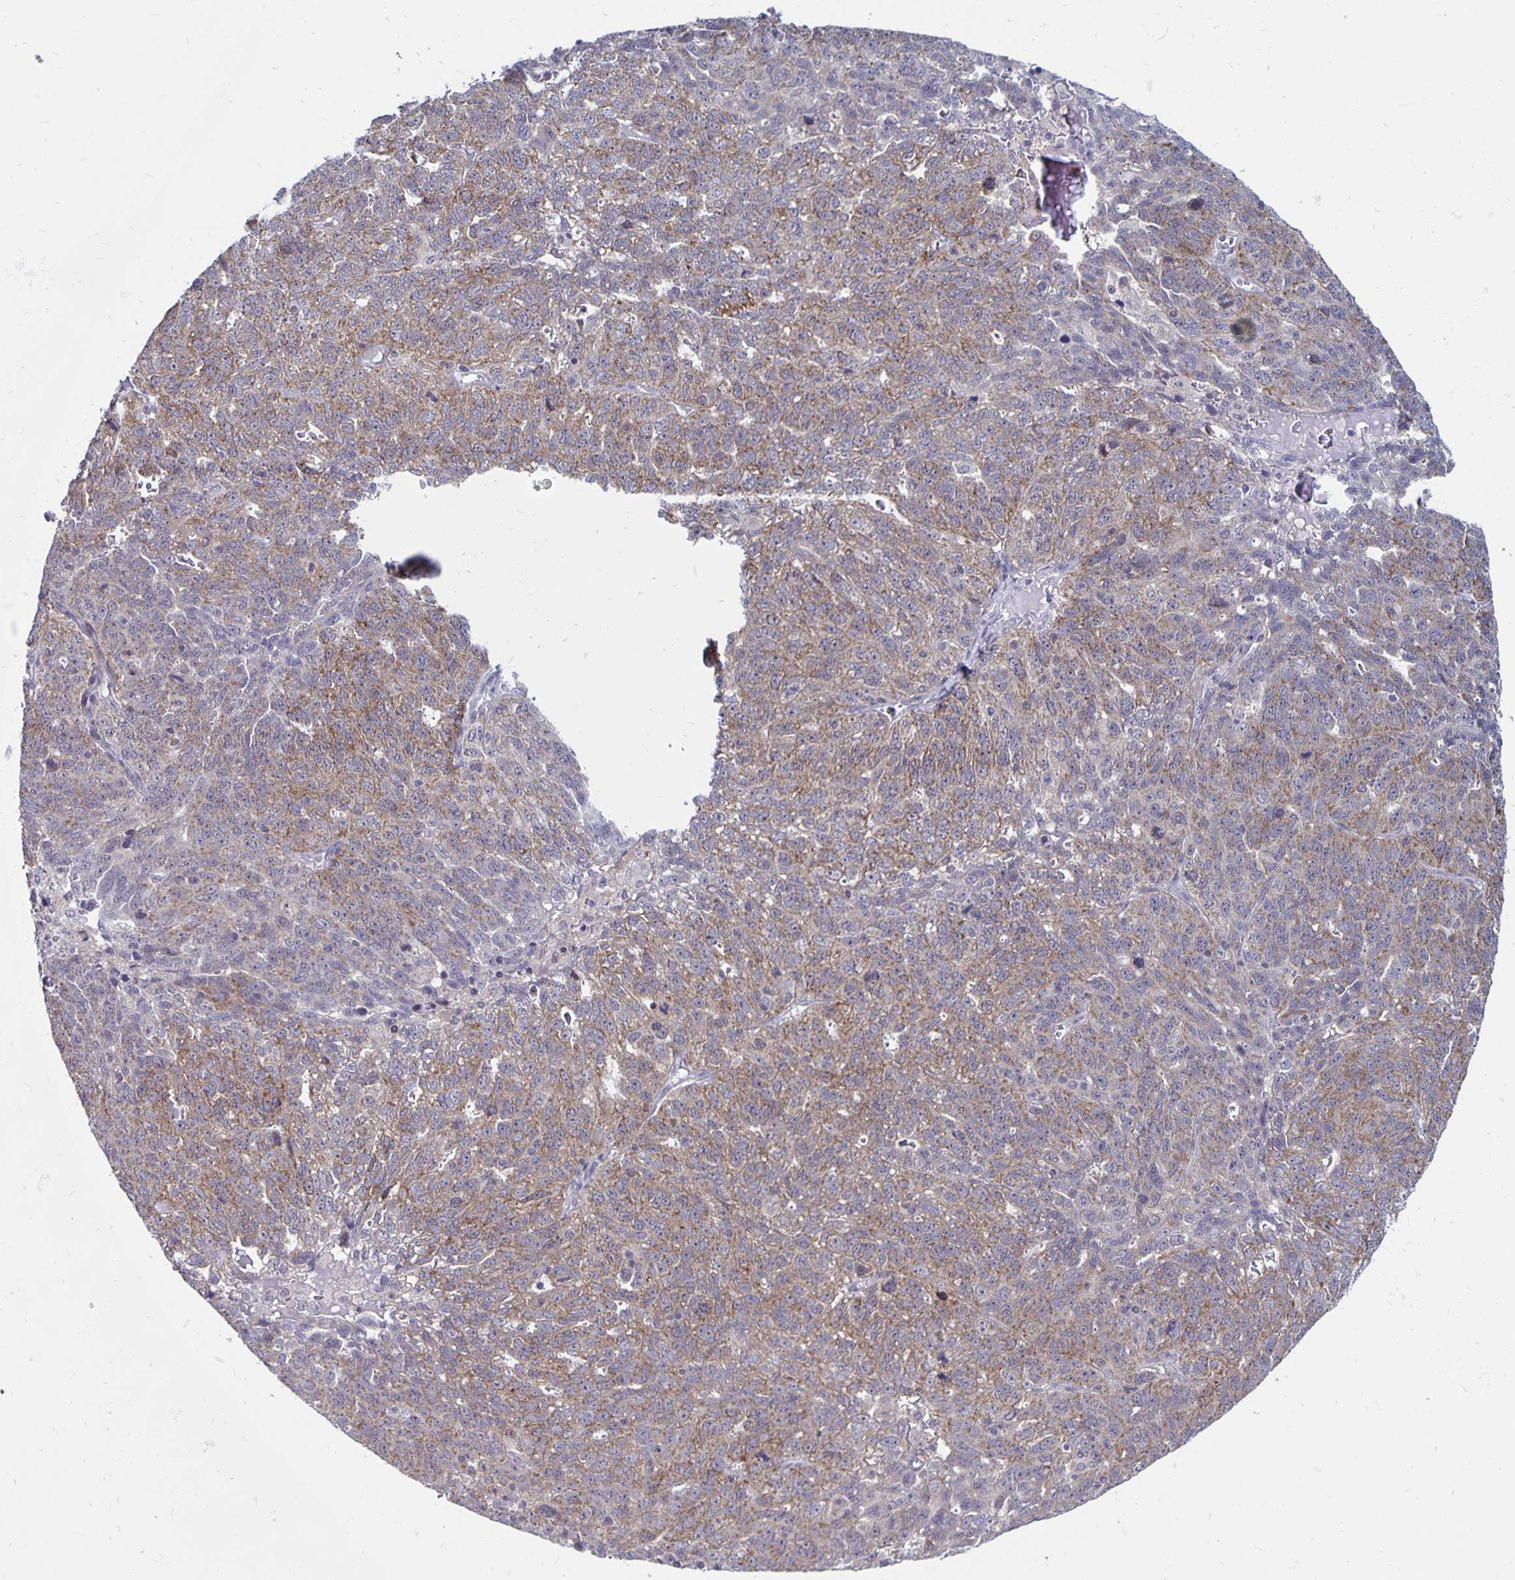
{"staining": {"intensity": "weak", "quantity": "25%-75%", "location": "cytoplasmic/membranous"}, "tissue": "ovarian cancer", "cell_type": "Tumor cells", "image_type": "cancer", "snomed": [{"axis": "morphology", "description": "Cystadenocarcinoma, serous, NOS"}, {"axis": "topography", "description": "Ovary"}], "caption": "Immunohistochemistry image of neoplastic tissue: ovarian cancer (serous cystadenocarcinoma) stained using immunohistochemistry demonstrates low levels of weak protein expression localized specifically in the cytoplasmic/membranous of tumor cells, appearing as a cytoplasmic/membranous brown color.", "gene": "EXOC6B", "patient": {"sex": "female", "age": 71}}